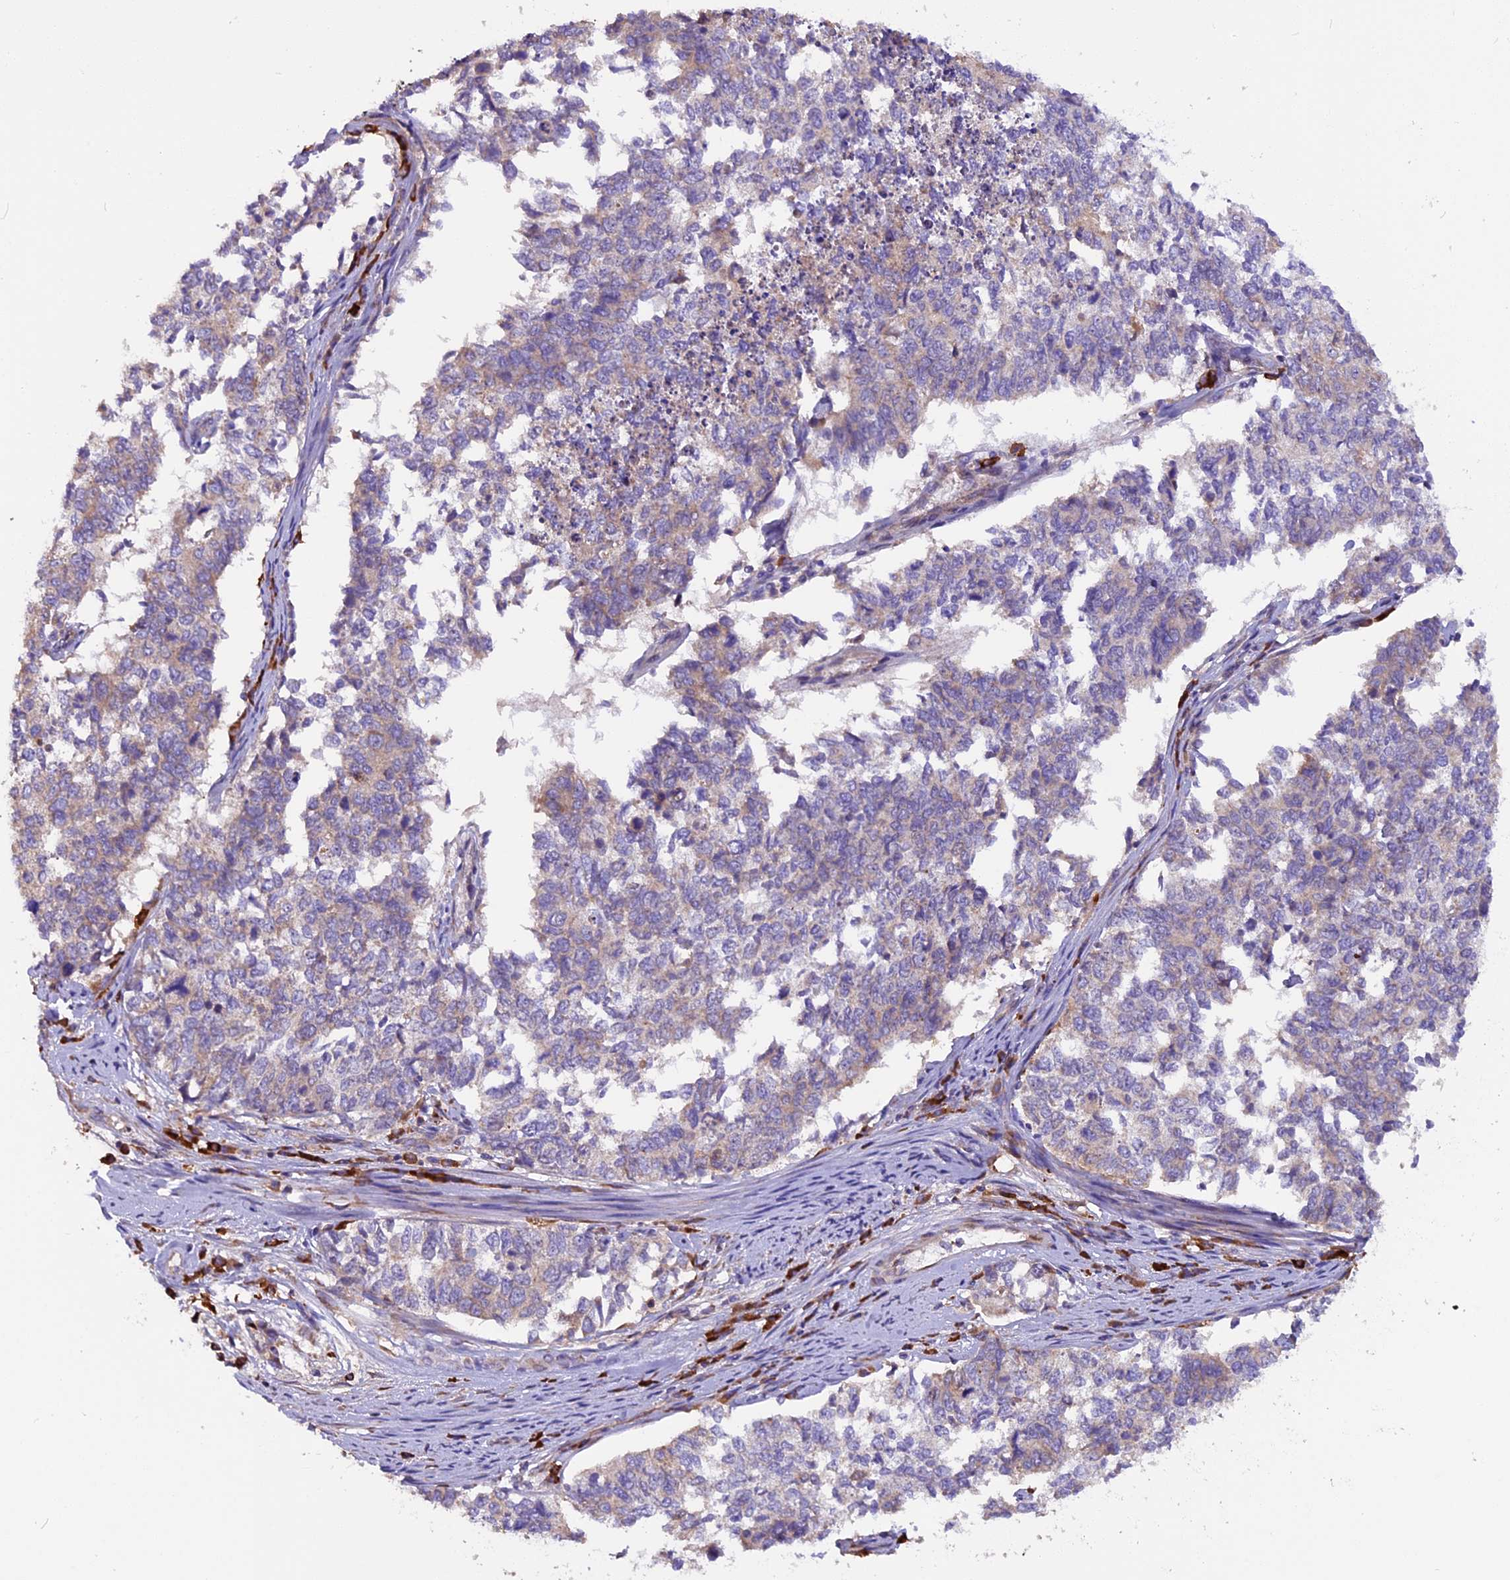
{"staining": {"intensity": "weak", "quantity": "<25%", "location": "cytoplasmic/membranous"}, "tissue": "cervical cancer", "cell_type": "Tumor cells", "image_type": "cancer", "snomed": [{"axis": "morphology", "description": "Squamous cell carcinoma, NOS"}, {"axis": "topography", "description": "Cervix"}], "caption": "Micrograph shows no protein staining in tumor cells of cervical cancer tissue.", "gene": "FRY", "patient": {"sex": "female", "age": 63}}